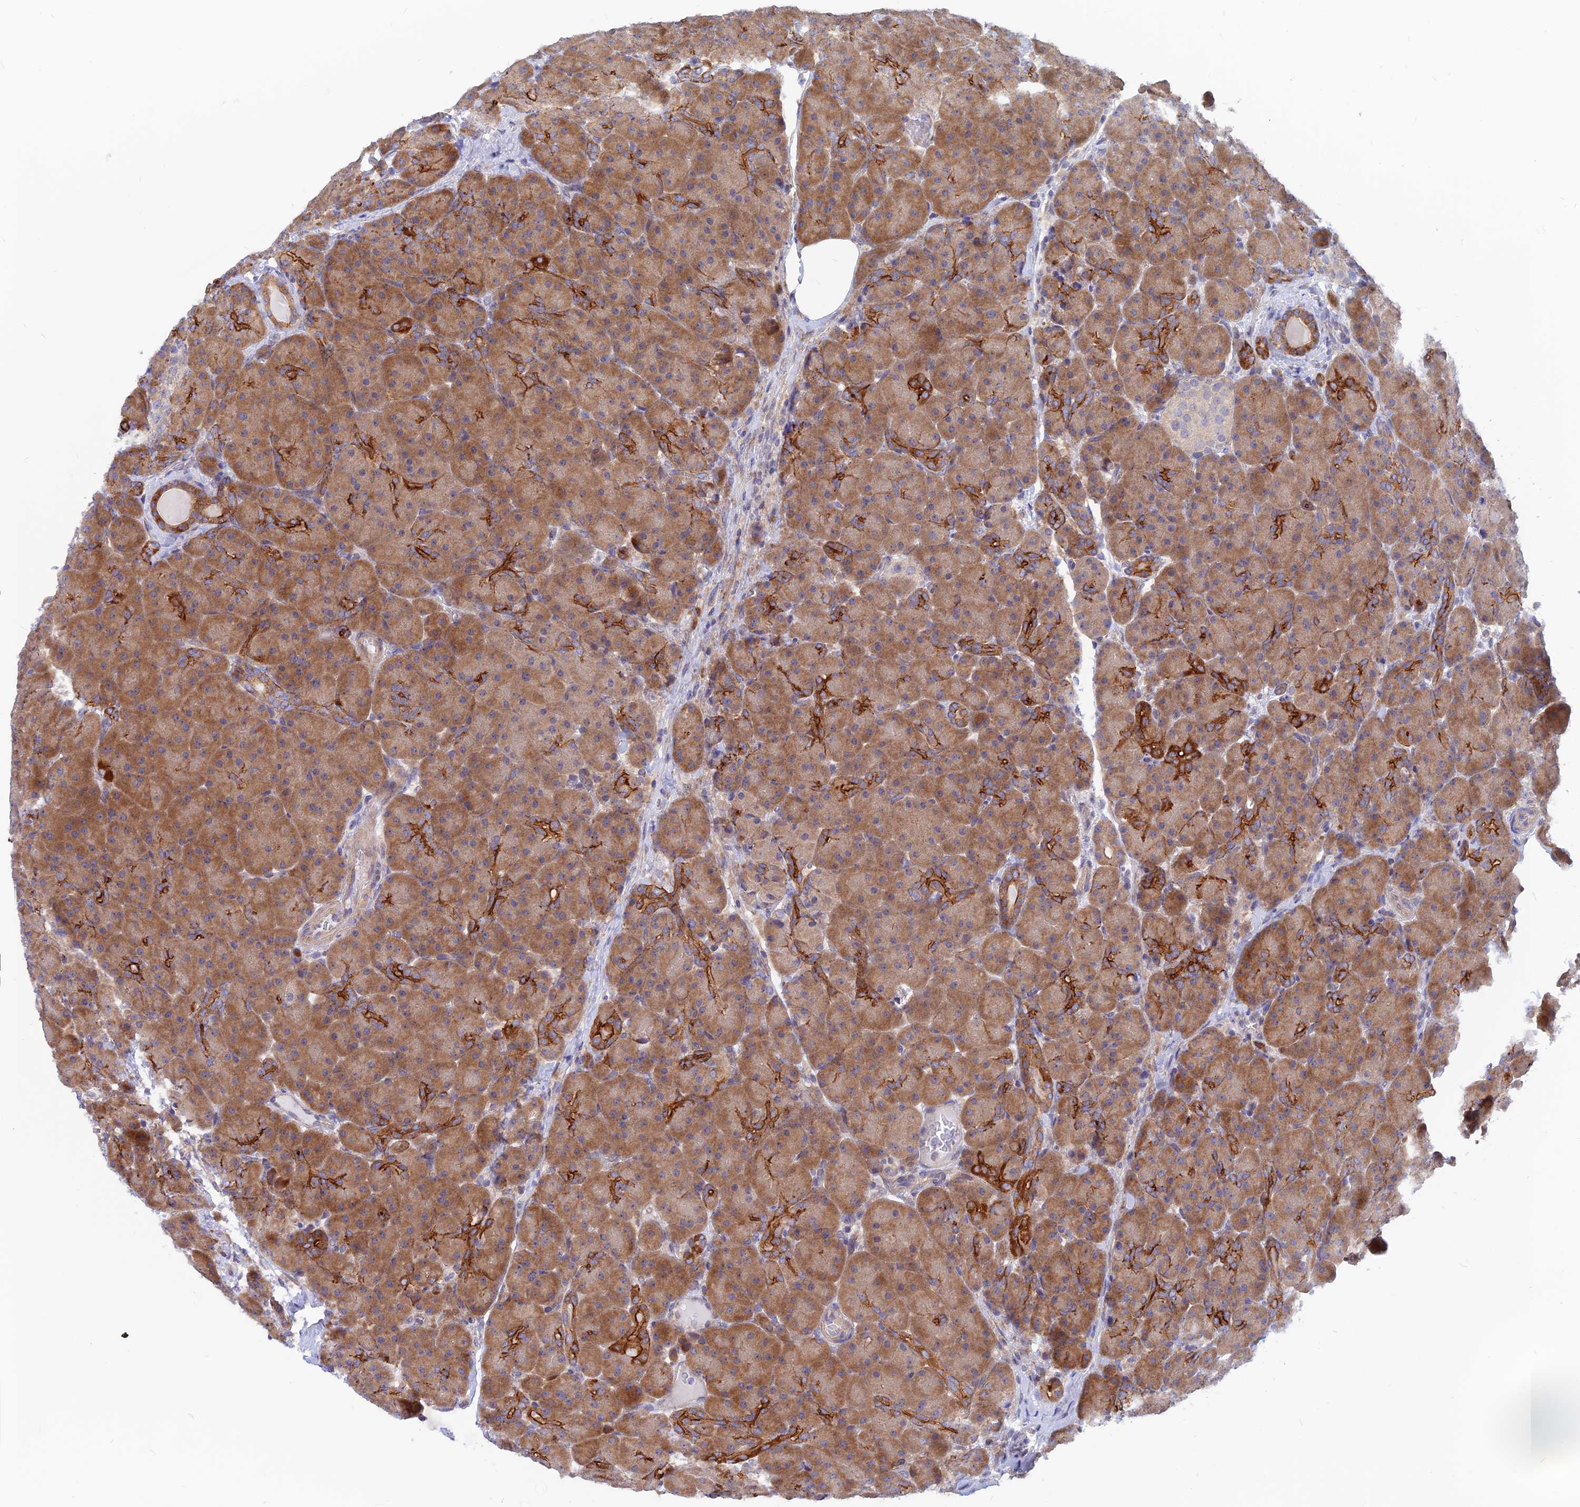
{"staining": {"intensity": "moderate", "quantity": ">75%", "location": "cytoplasmic/membranous"}, "tissue": "pancreas", "cell_type": "Exocrine glandular cells", "image_type": "normal", "snomed": [{"axis": "morphology", "description": "Normal tissue, NOS"}, {"axis": "topography", "description": "Pancreas"}], "caption": "This micrograph displays normal pancreas stained with IHC to label a protein in brown. The cytoplasmic/membranous of exocrine glandular cells show moderate positivity for the protein. Nuclei are counter-stained blue.", "gene": "DNAJC16", "patient": {"sex": "male", "age": 66}}